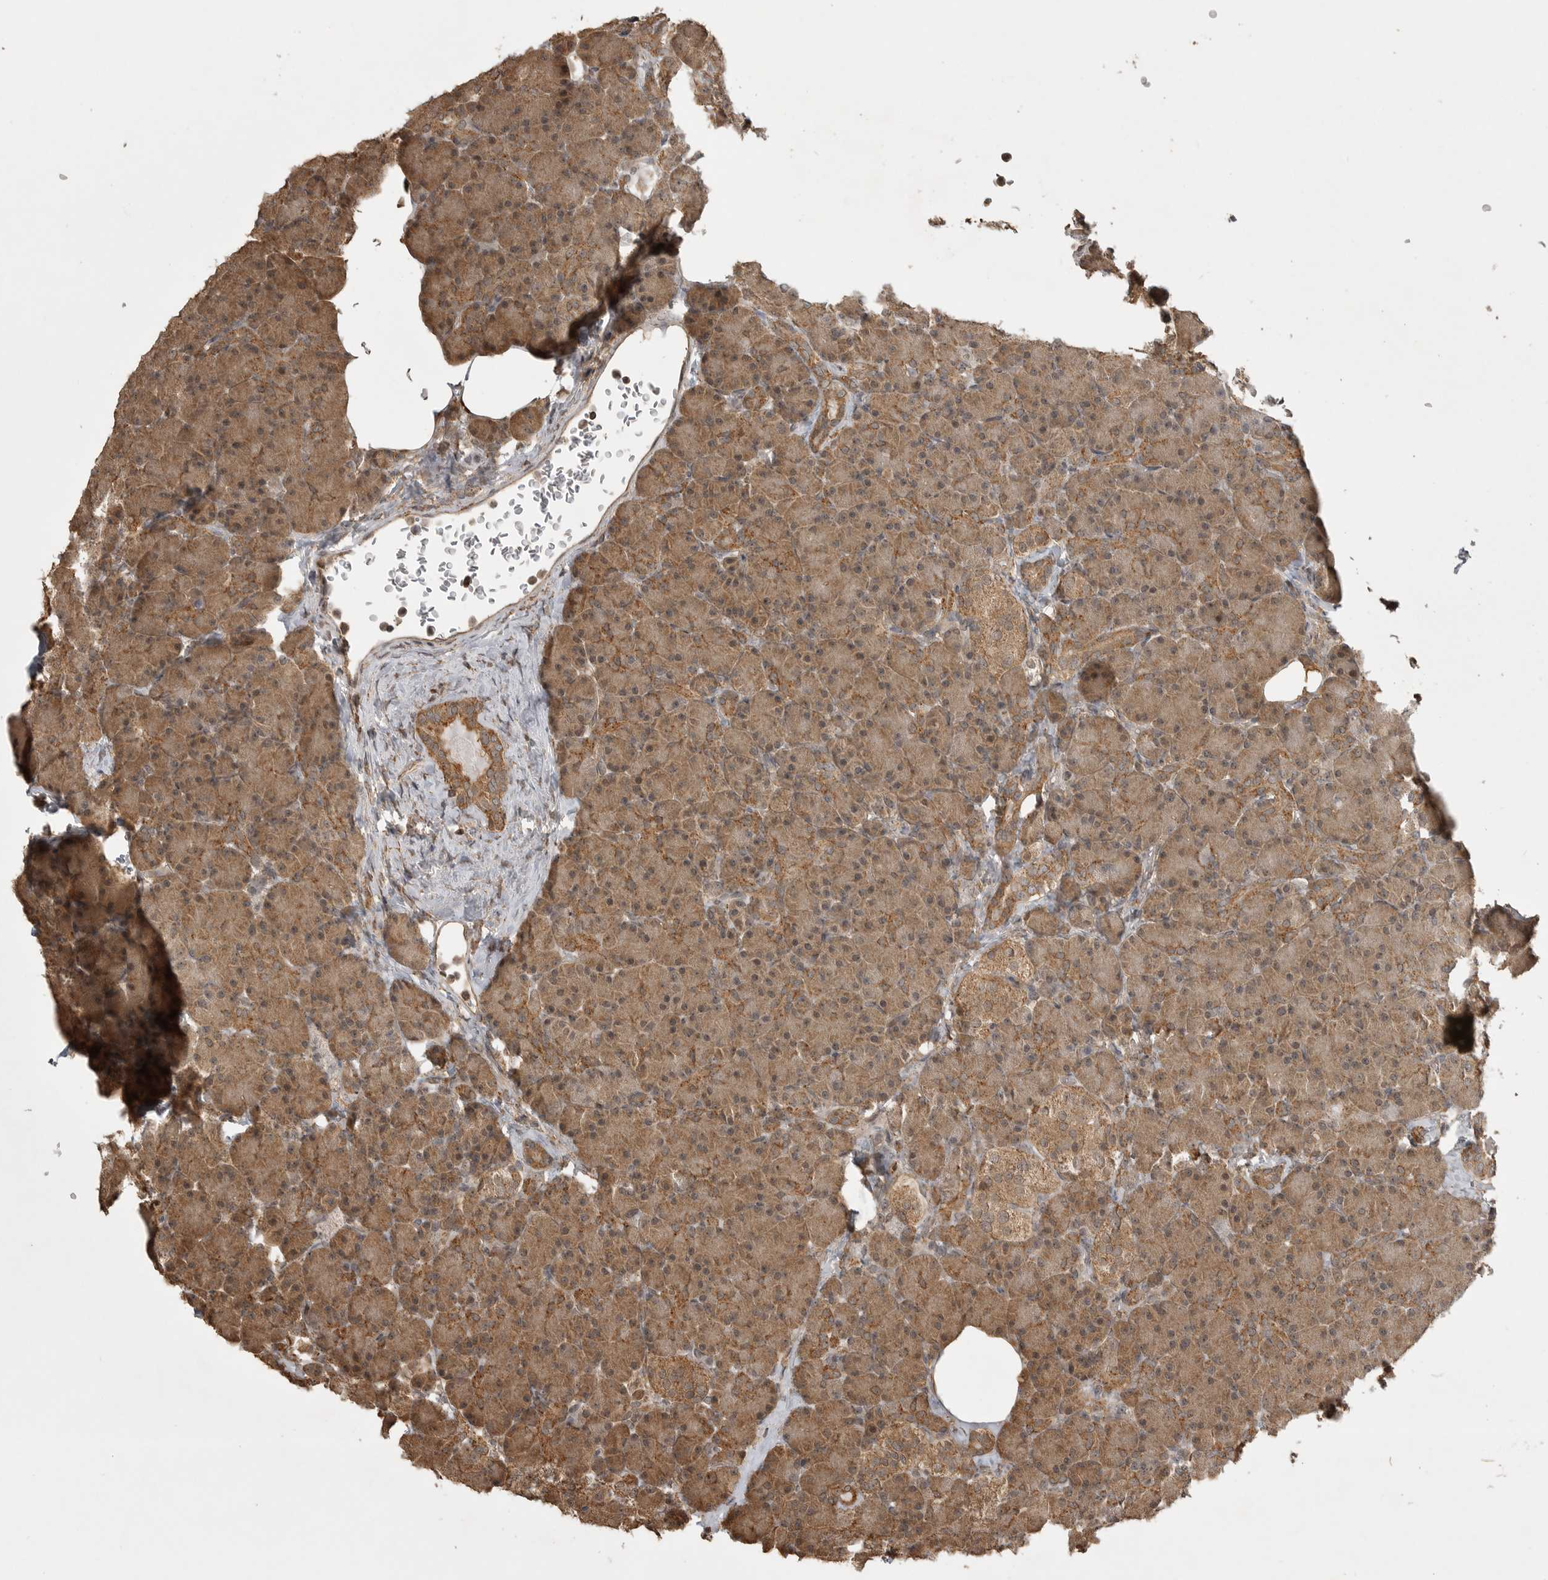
{"staining": {"intensity": "moderate", "quantity": ">75%", "location": "cytoplasmic/membranous"}, "tissue": "pancreas", "cell_type": "Exocrine glandular cells", "image_type": "normal", "snomed": [{"axis": "morphology", "description": "Normal tissue, NOS"}, {"axis": "topography", "description": "Pancreas"}], "caption": "Immunohistochemical staining of unremarkable human pancreas shows >75% levels of moderate cytoplasmic/membranous protein staining in approximately >75% of exocrine glandular cells.", "gene": "LLGL1", "patient": {"sex": "female", "age": 43}}